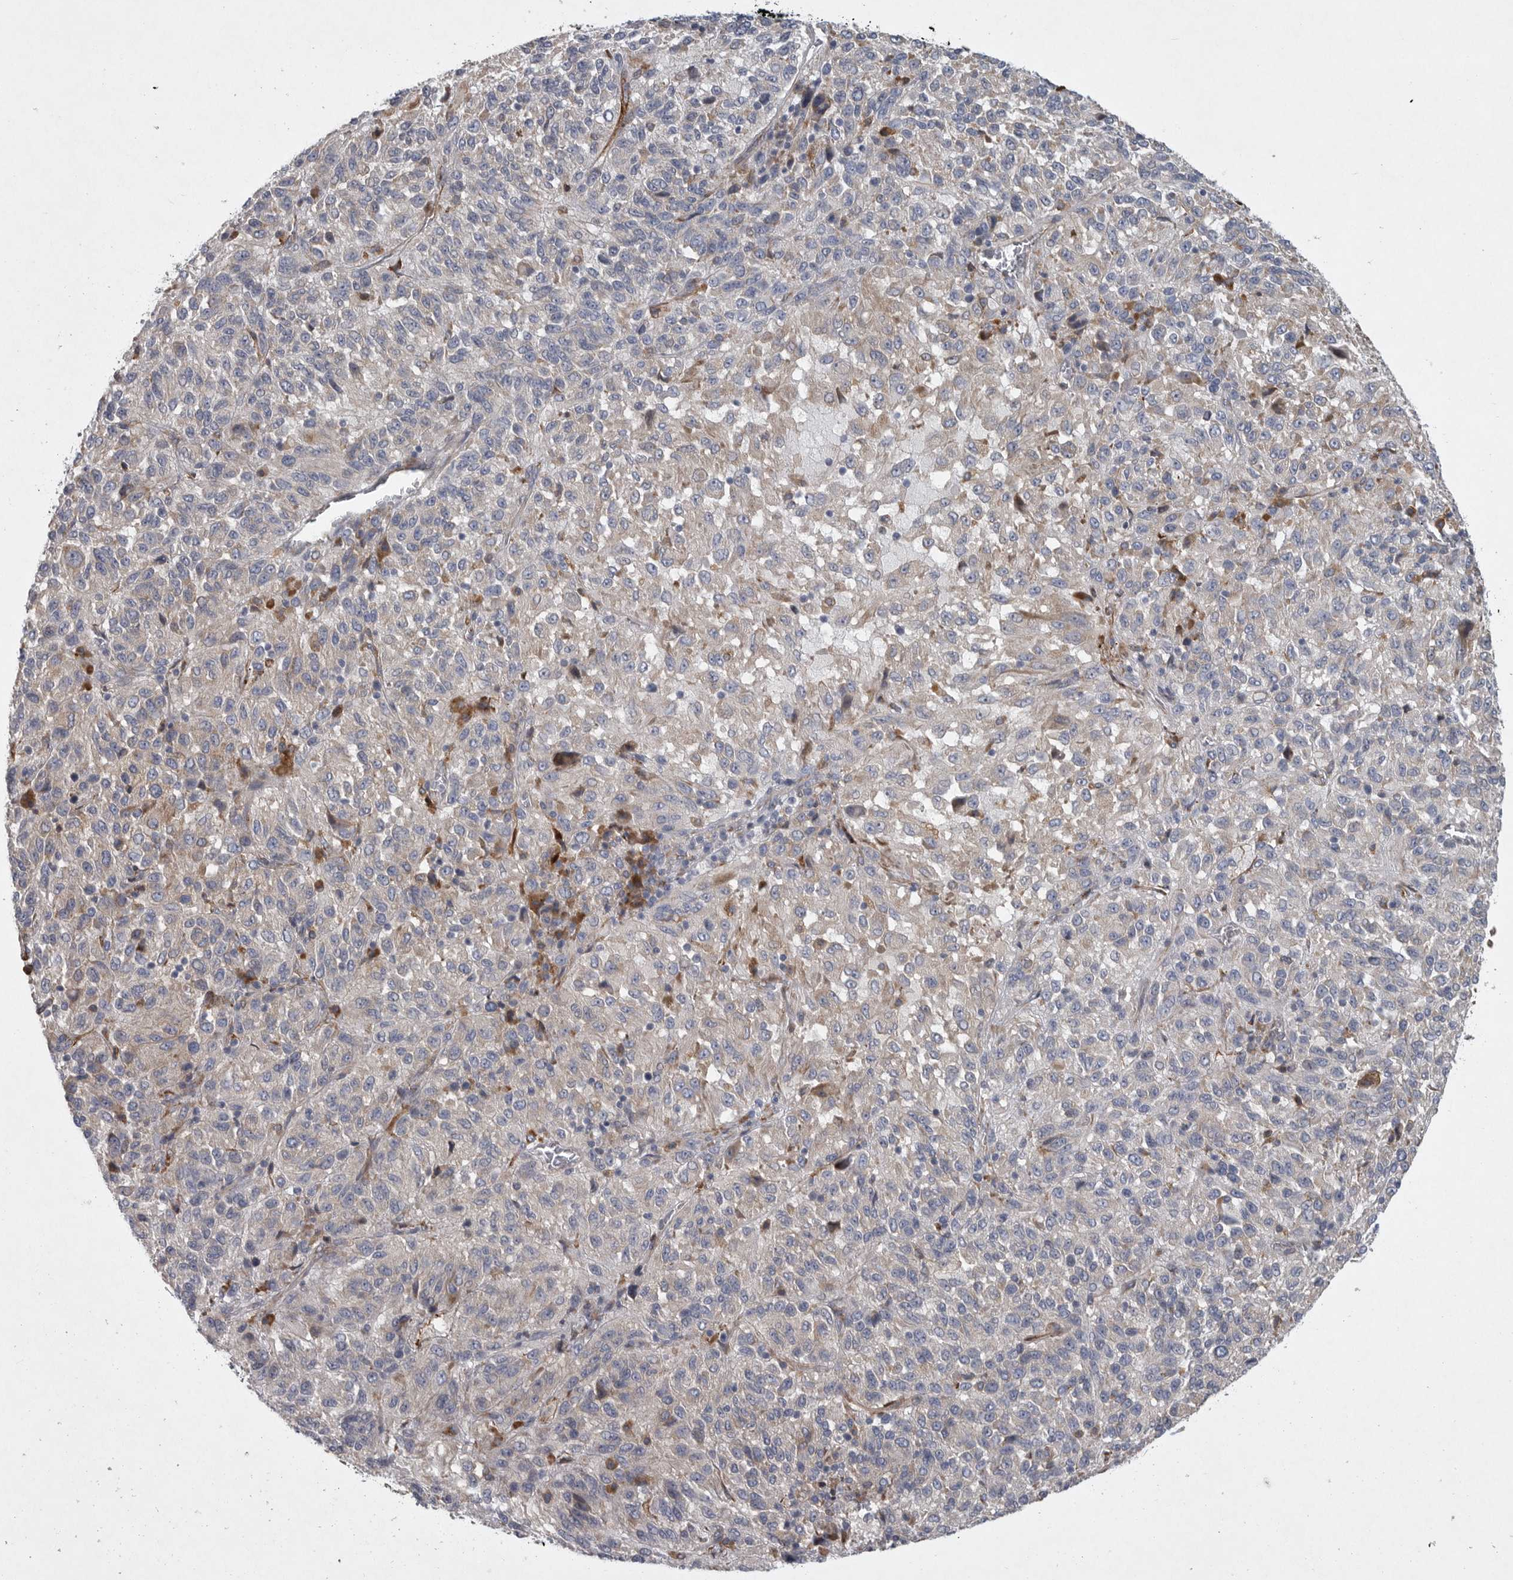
{"staining": {"intensity": "weak", "quantity": "25%-75%", "location": "cytoplasmic/membranous"}, "tissue": "melanoma", "cell_type": "Tumor cells", "image_type": "cancer", "snomed": [{"axis": "morphology", "description": "Malignant melanoma, Metastatic site"}, {"axis": "topography", "description": "Lung"}], "caption": "There is low levels of weak cytoplasmic/membranous expression in tumor cells of malignant melanoma (metastatic site), as demonstrated by immunohistochemical staining (brown color).", "gene": "MINPP1", "patient": {"sex": "male", "age": 64}}